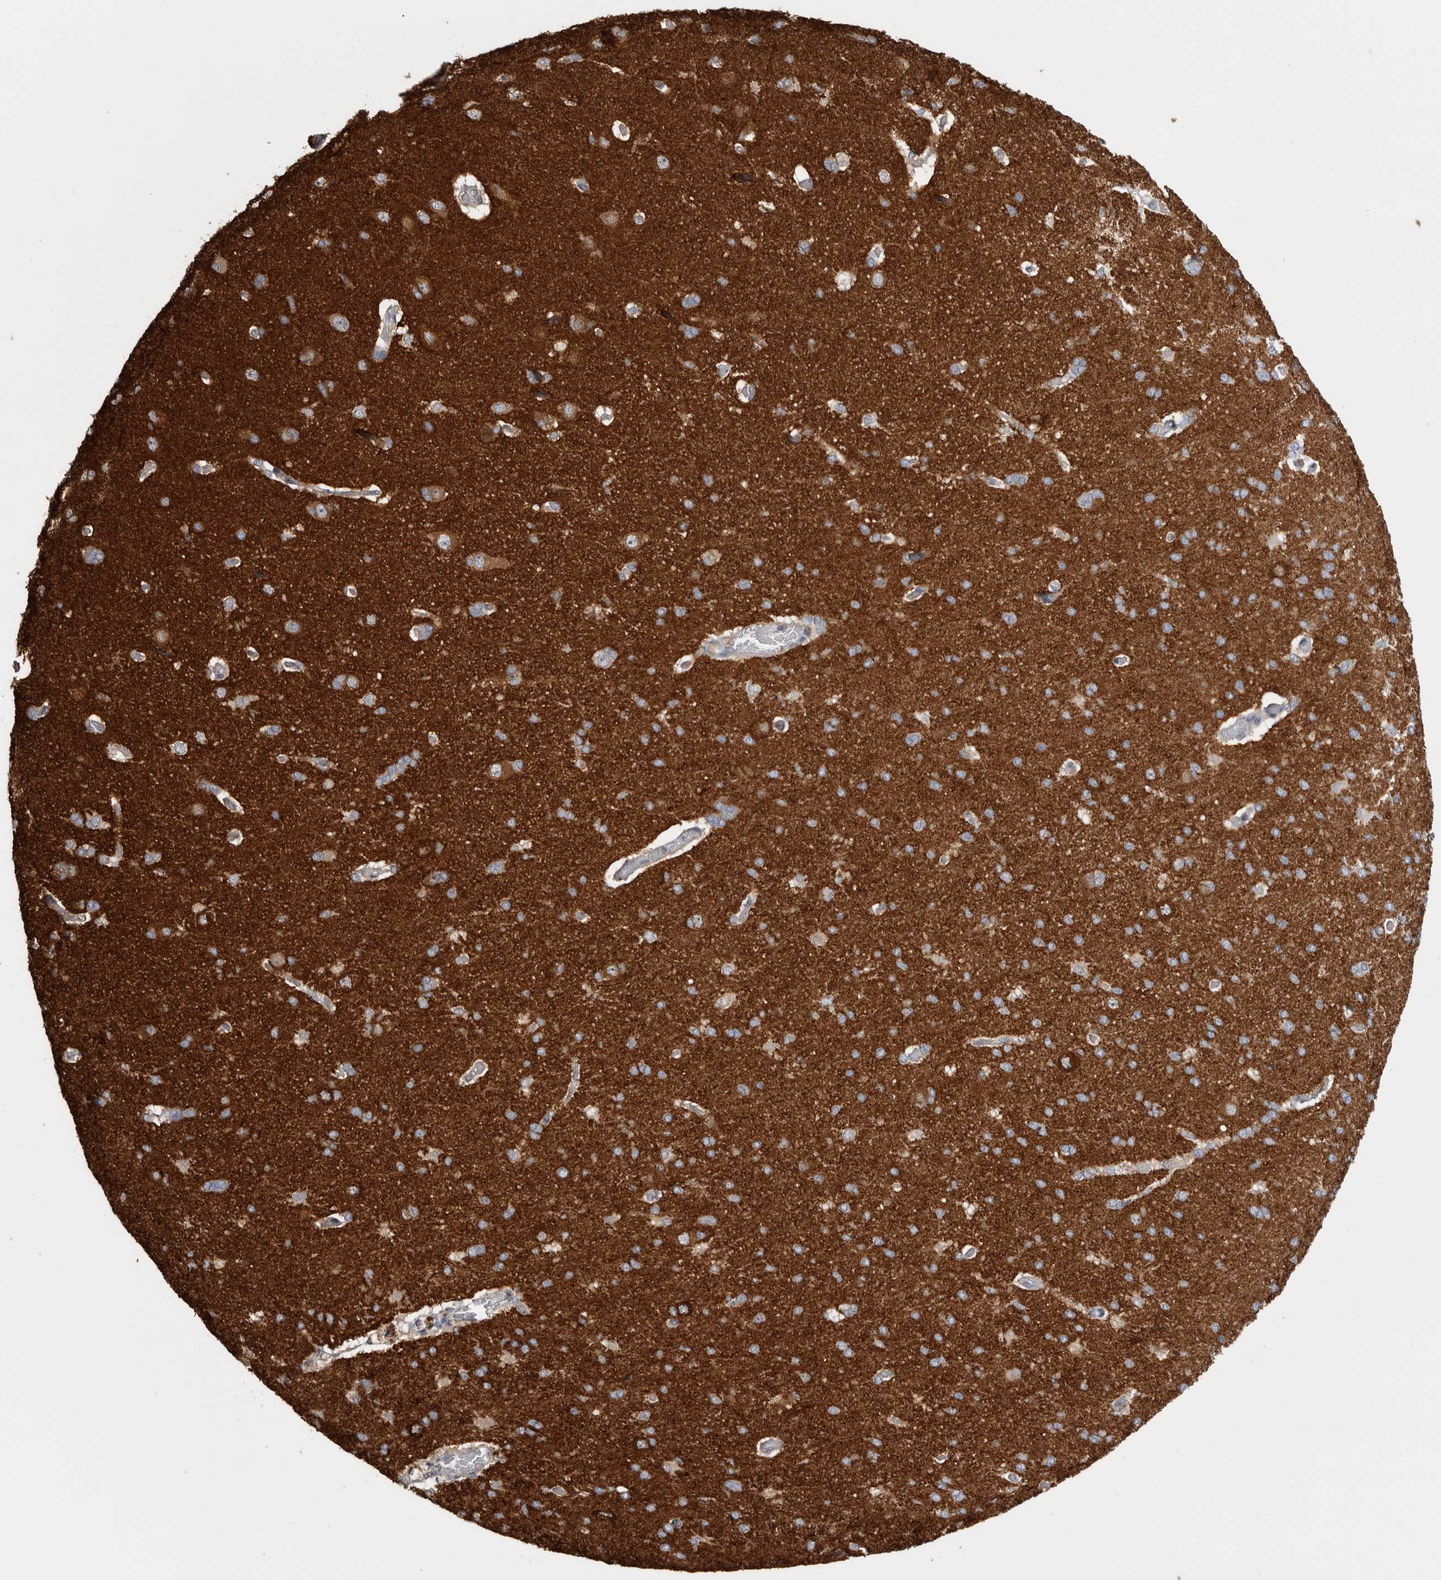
{"staining": {"intensity": "negative", "quantity": "none", "location": "none"}, "tissue": "cerebral cortex", "cell_type": "Endothelial cells", "image_type": "normal", "snomed": [{"axis": "morphology", "description": "Normal tissue, NOS"}, {"axis": "topography", "description": "Cerebral cortex"}], "caption": "Normal cerebral cortex was stained to show a protein in brown. There is no significant staining in endothelial cells. The staining was performed using DAB to visualize the protein expression in brown, while the nuclei were stained in blue with hematoxylin (Magnification: 20x).", "gene": "PPP3CC", "patient": {"sex": "male", "age": 62}}